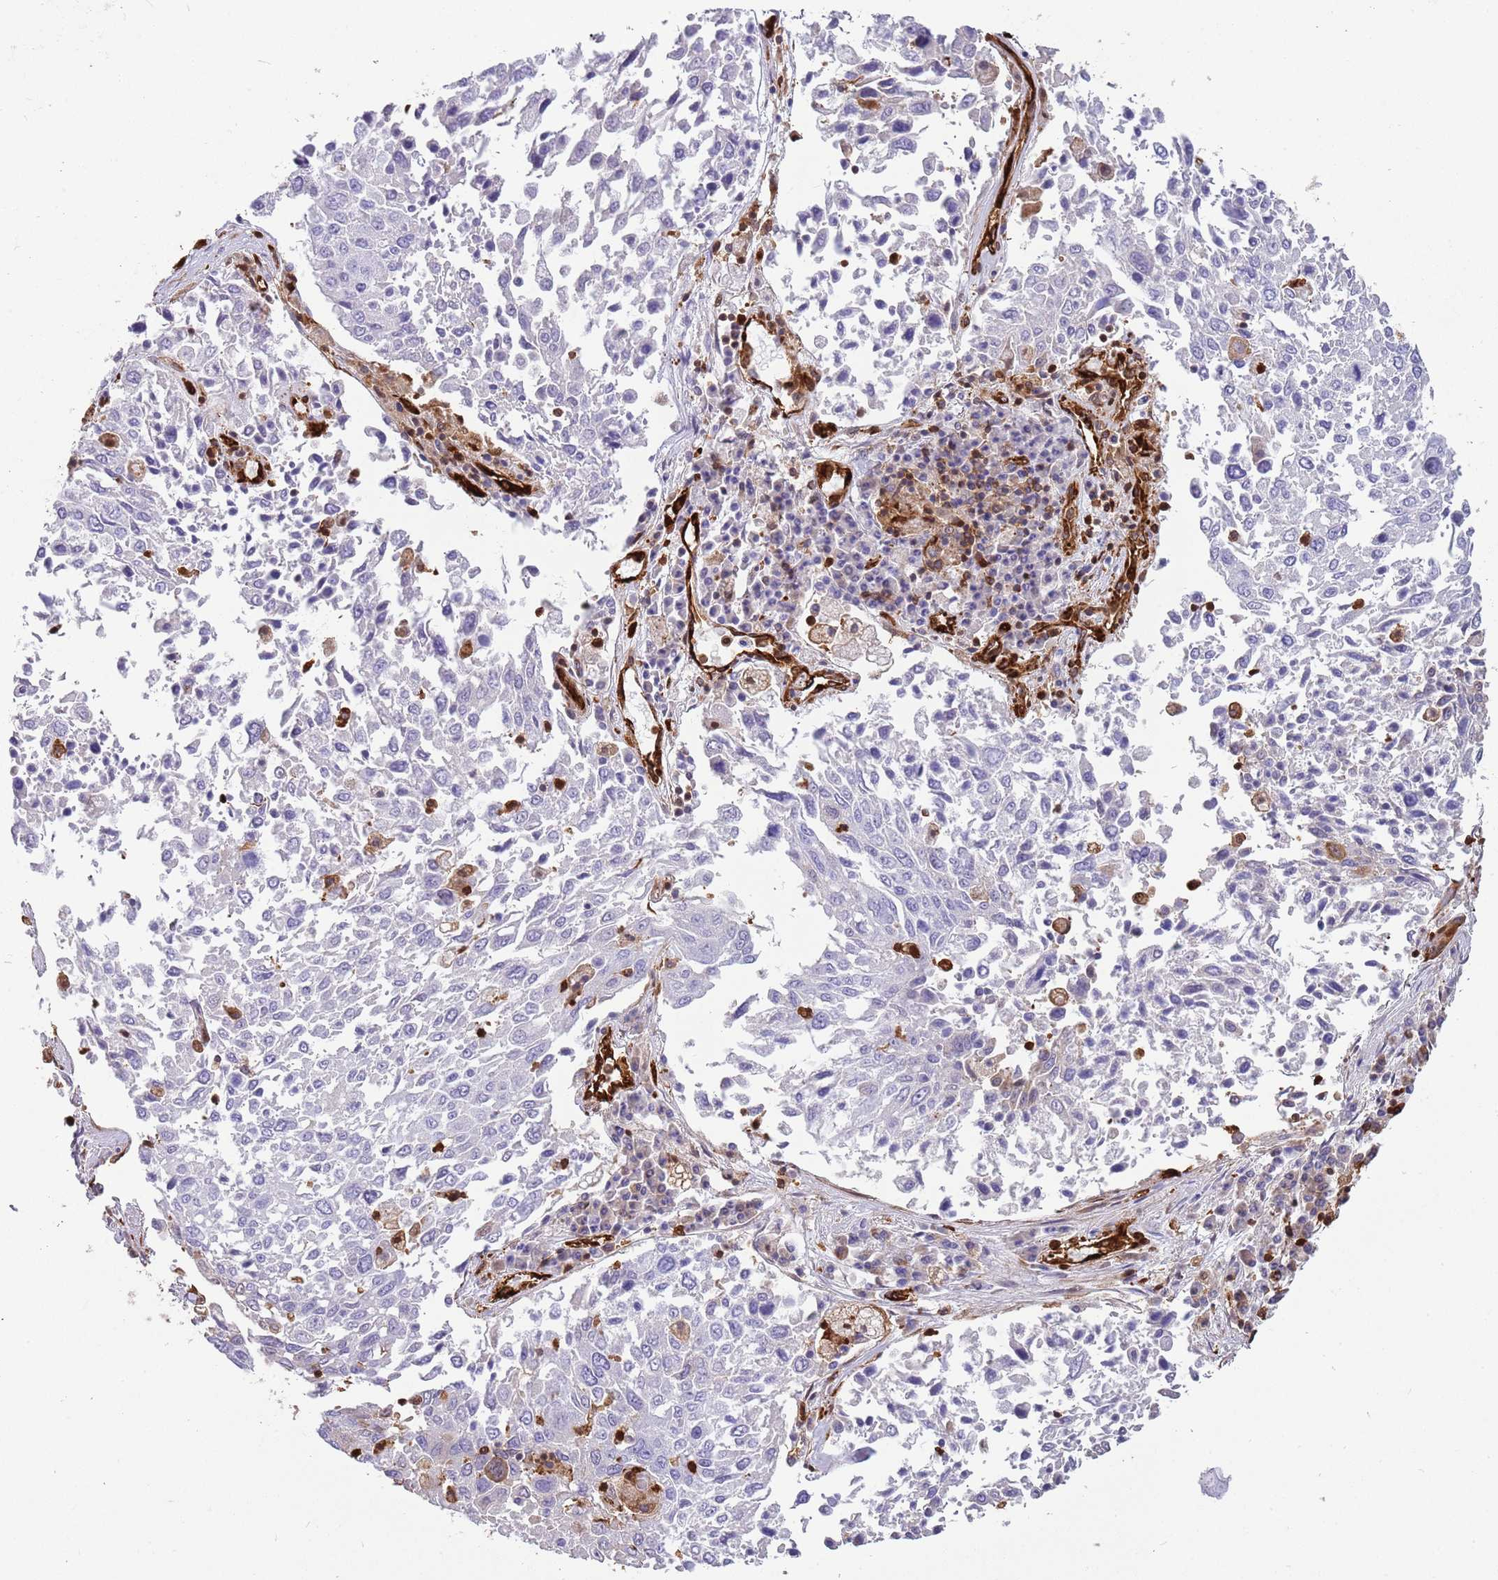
{"staining": {"intensity": "negative", "quantity": "none", "location": "none"}, "tissue": "lung cancer", "cell_type": "Tumor cells", "image_type": "cancer", "snomed": [{"axis": "morphology", "description": "Squamous cell carcinoma, NOS"}, {"axis": "topography", "description": "Lung"}], "caption": "Tumor cells are negative for brown protein staining in lung cancer (squamous cell carcinoma).", "gene": "KBTBD7", "patient": {"sex": "male", "age": 65}}